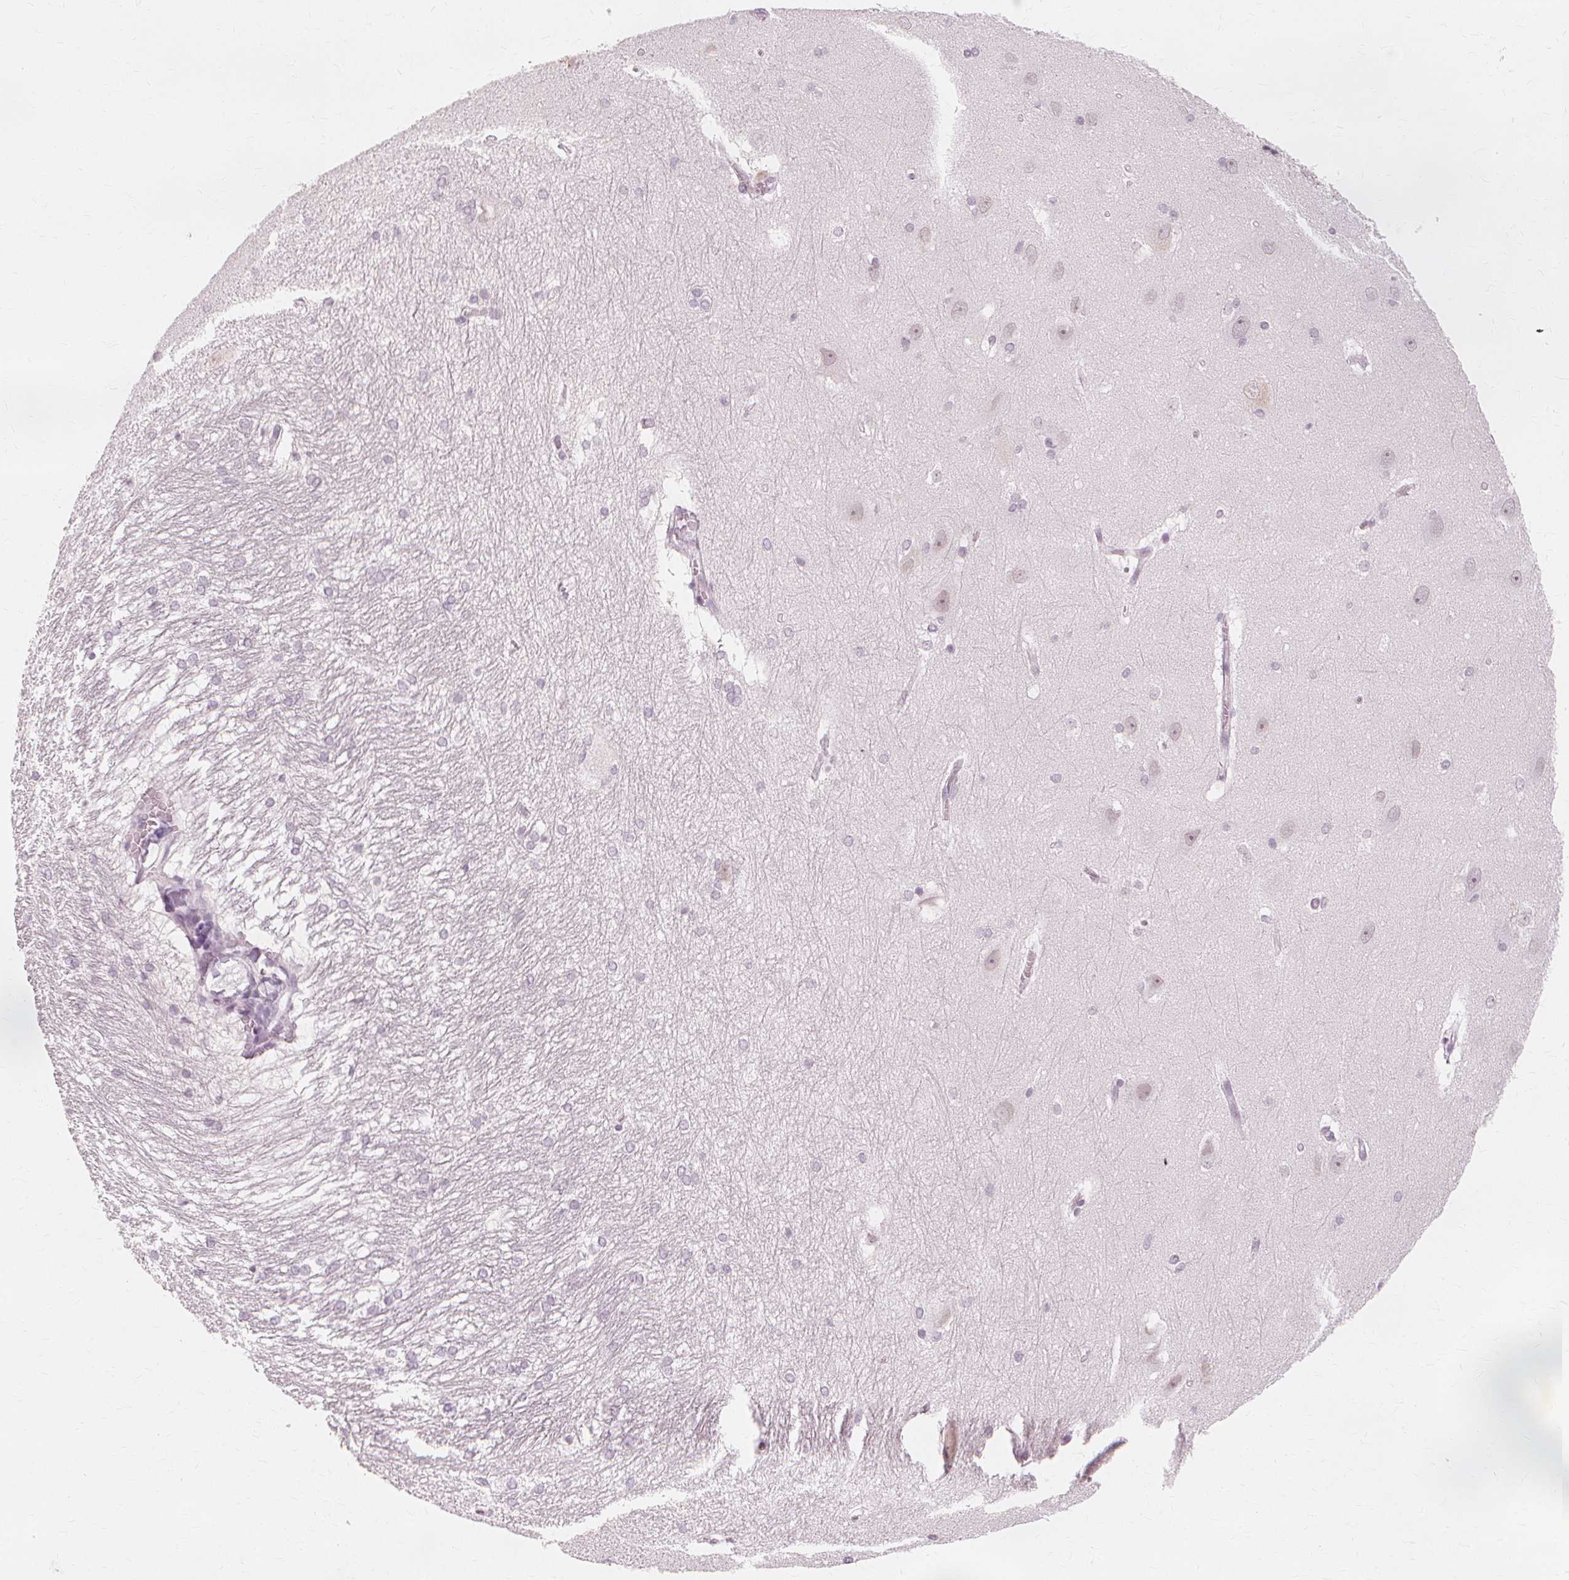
{"staining": {"intensity": "negative", "quantity": "none", "location": "none"}, "tissue": "hippocampus", "cell_type": "Glial cells", "image_type": "normal", "snomed": [{"axis": "morphology", "description": "Normal tissue, NOS"}, {"axis": "topography", "description": "Cerebral cortex"}, {"axis": "topography", "description": "Hippocampus"}], "caption": "Protein analysis of unremarkable hippocampus reveals no significant staining in glial cells. (DAB immunohistochemistry (IHC) with hematoxylin counter stain).", "gene": "NXPE1", "patient": {"sex": "female", "age": 19}}